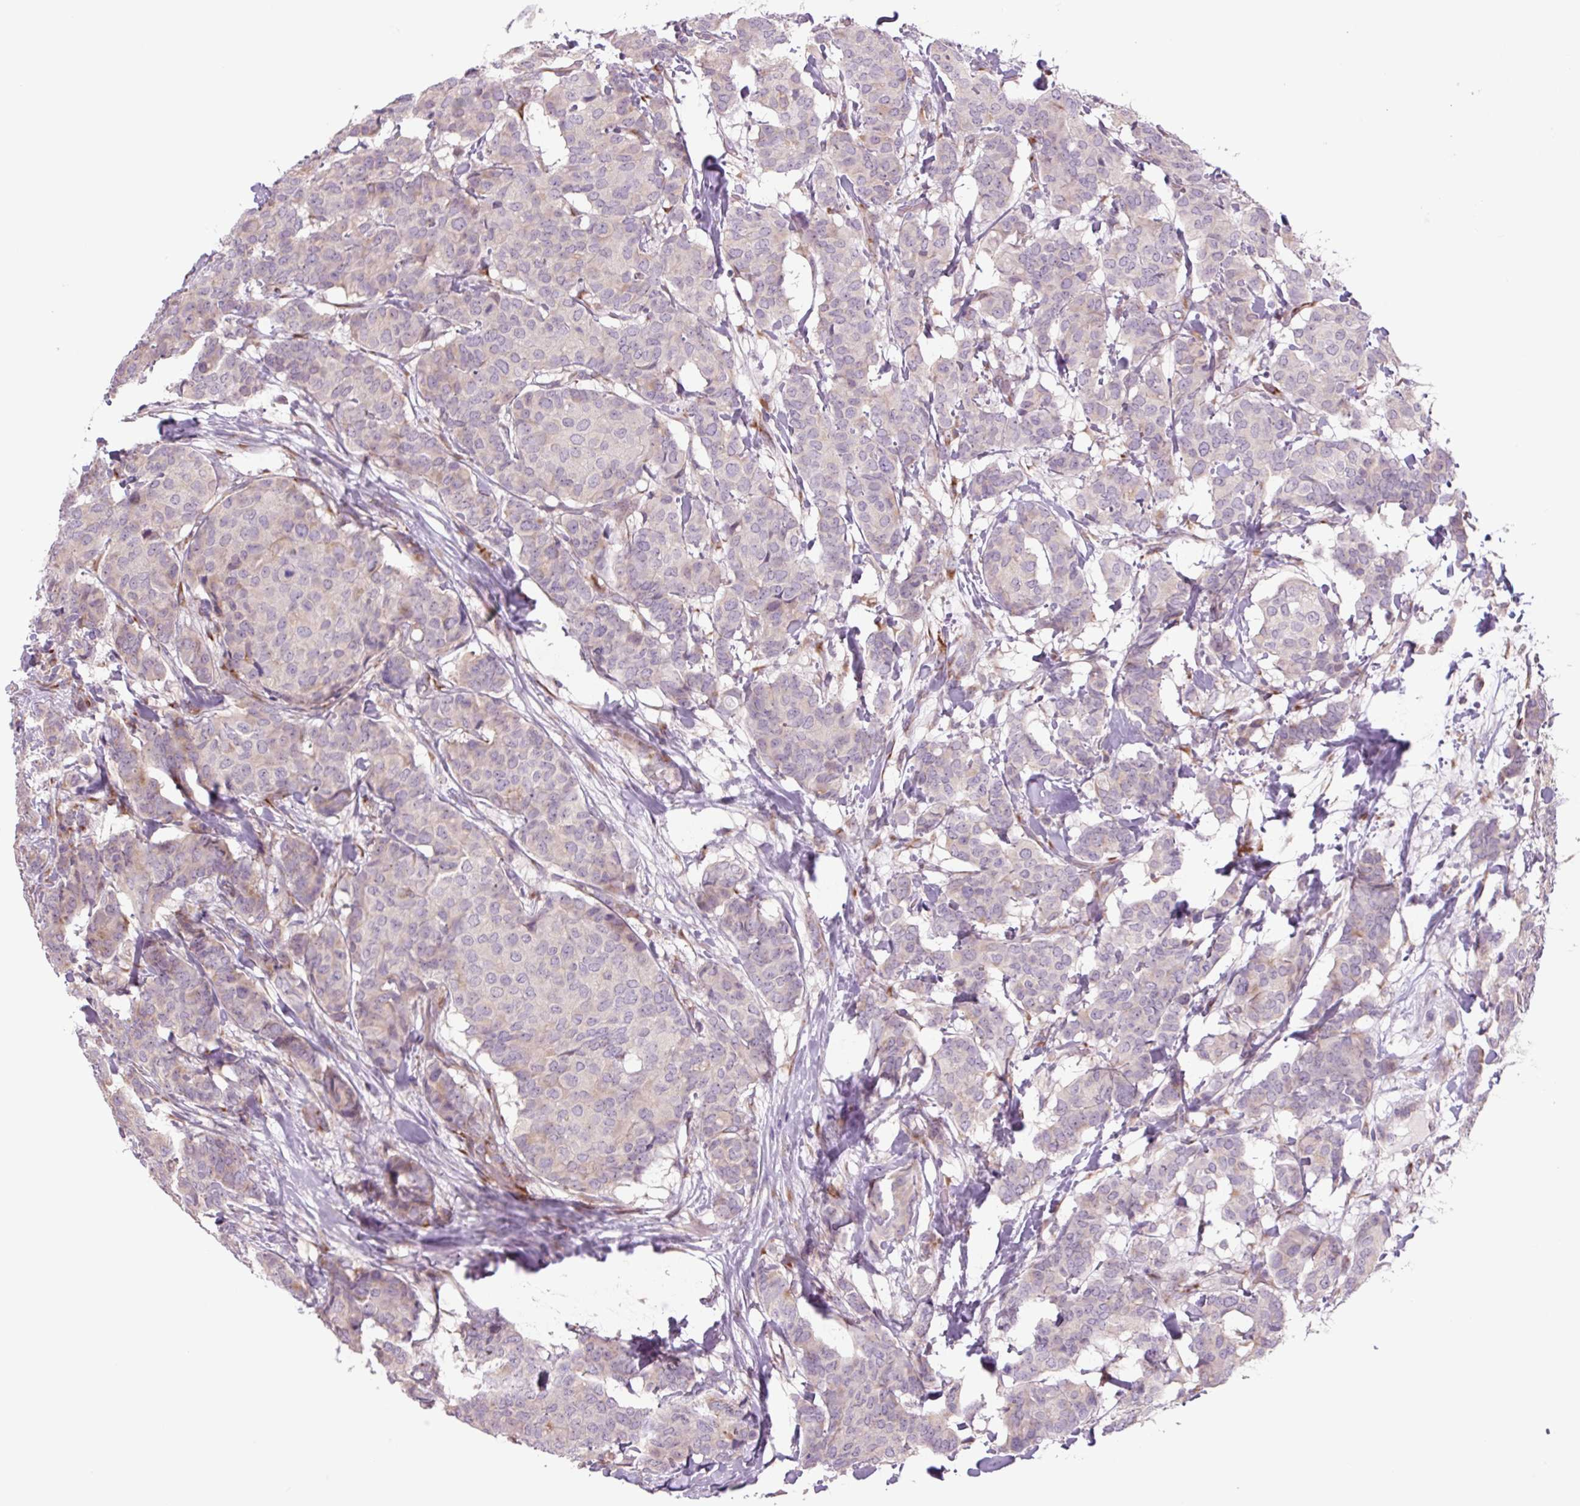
{"staining": {"intensity": "negative", "quantity": "none", "location": "none"}, "tissue": "breast cancer", "cell_type": "Tumor cells", "image_type": "cancer", "snomed": [{"axis": "morphology", "description": "Duct carcinoma"}, {"axis": "topography", "description": "Breast"}], "caption": "High power microscopy photomicrograph of an immunohistochemistry (IHC) image of invasive ductal carcinoma (breast), revealing no significant positivity in tumor cells.", "gene": "PLA2G4A", "patient": {"sex": "female", "age": 75}}